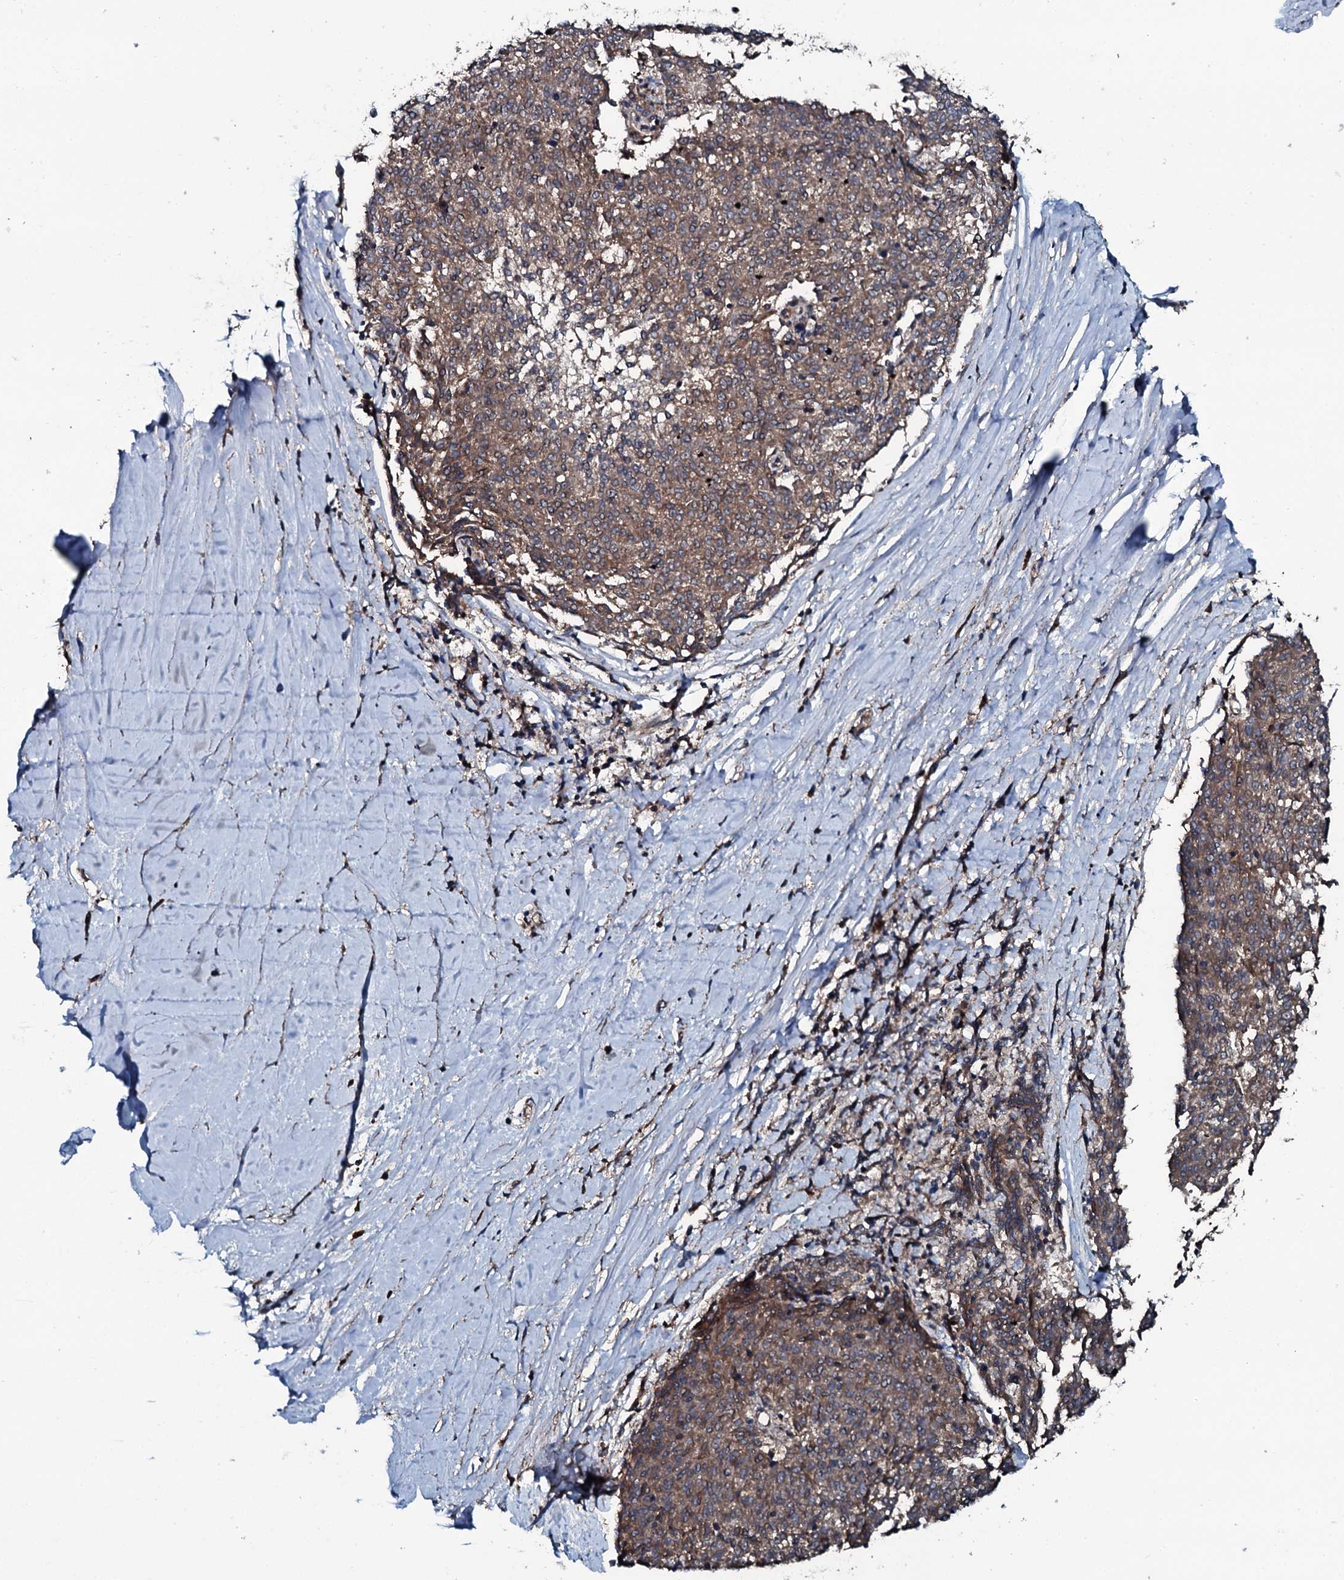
{"staining": {"intensity": "moderate", "quantity": ">75%", "location": "cytoplasmic/membranous"}, "tissue": "melanoma", "cell_type": "Tumor cells", "image_type": "cancer", "snomed": [{"axis": "morphology", "description": "Malignant melanoma, NOS"}, {"axis": "topography", "description": "Skin"}], "caption": "Immunohistochemistry (IHC) of human malignant melanoma demonstrates medium levels of moderate cytoplasmic/membranous expression in about >75% of tumor cells.", "gene": "TRIM7", "patient": {"sex": "female", "age": 72}}